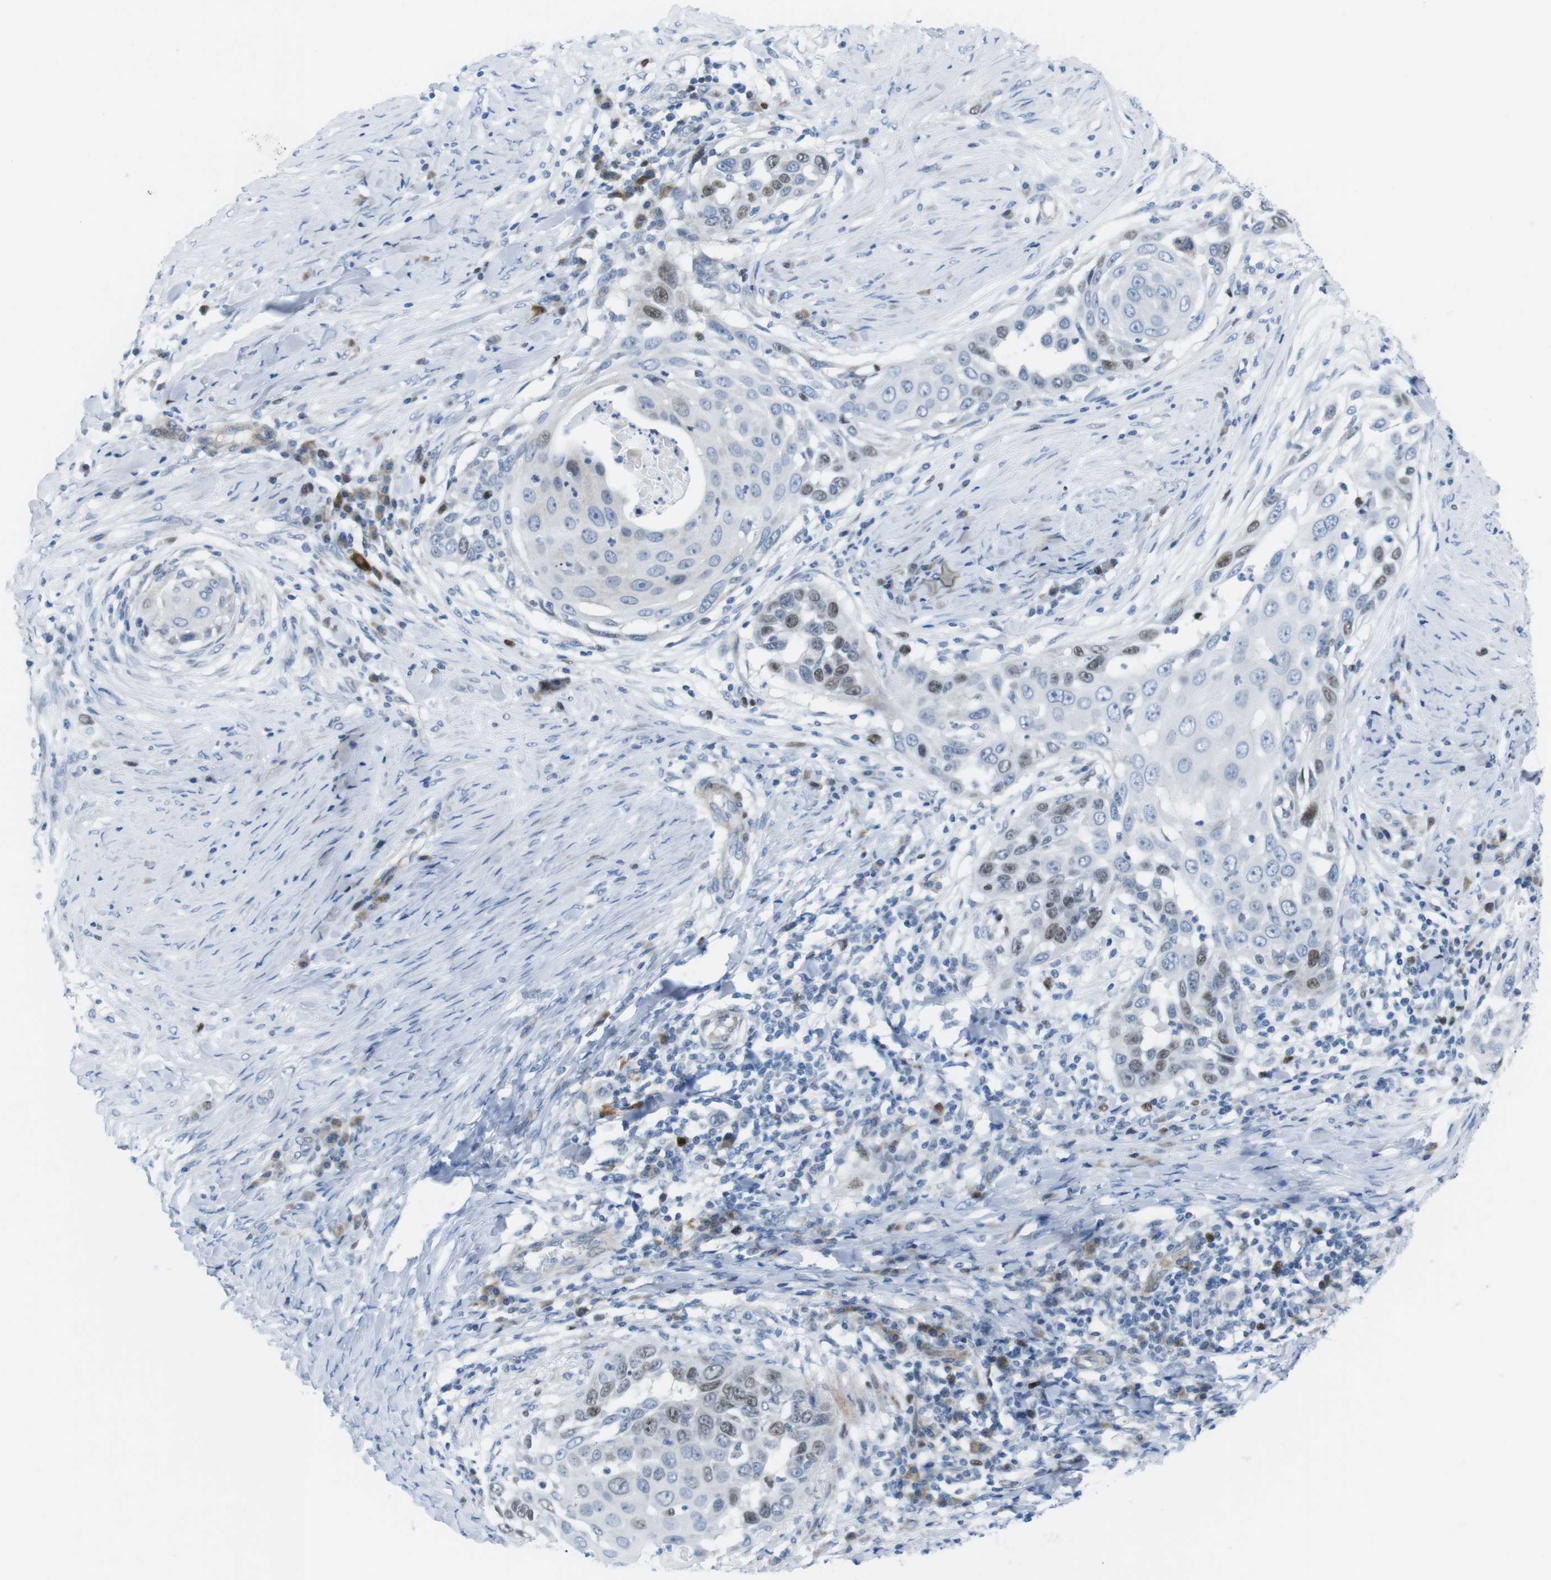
{"staining": {"intensity": "moderate", "quantity": "25%-75%", "location": "nuclear"}, "tissue": "skin cancer", "cell_type": "Tumor cells", "image_type": "cancer", "snomed": [{"axis": "morphology", "description": "Squamous cell carcinoma, NOS"}, {"axis": "topography", "description": "Skin"}], "caption": "A brown stain highlights moderate nuclear positivity of a protein in skin cancer tumor cells.", "gene": "CHAF1A", "patient": {"sex": "female", "age": 44}}